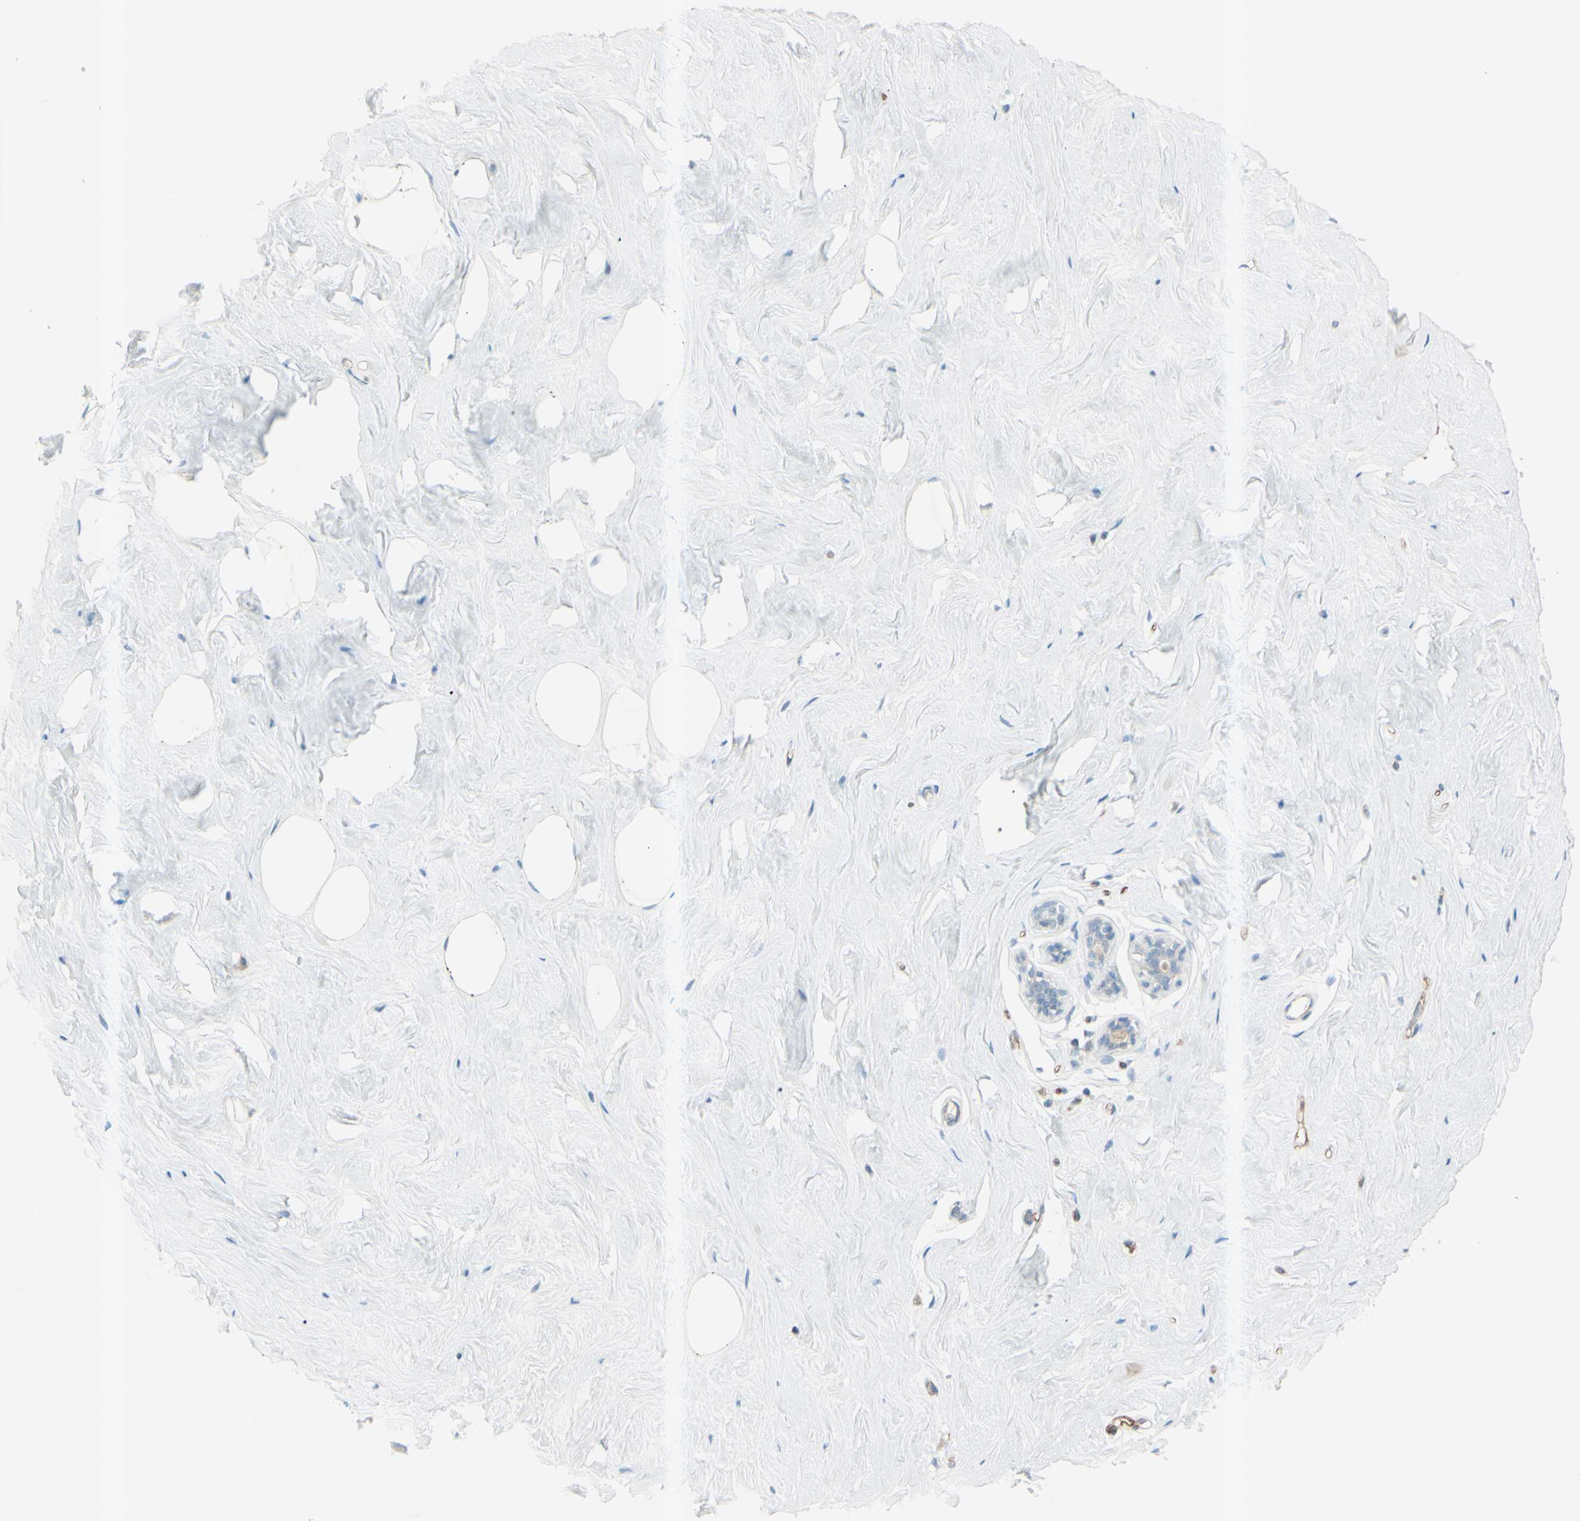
{"staining": {"intensity": "moderate", "quantity": "<25%", "location": "cytoplasmic/membranous"}, "tissue": "breast", "cell_type": "Adipocytes", "image_type": "normal", "snomed": [{"axis": "morphology", "description": "Normal tissue, NOS"}, {"axis": "topography", "description": "Breast"}], "caption": "Human breast stained for a protein (brown) exhibits moderate cytoplasmic/membranous positive staining in approximately <25% of adipocytes.", "gene": "GPR34", "patient": {"sex": "female", "age": 75}}